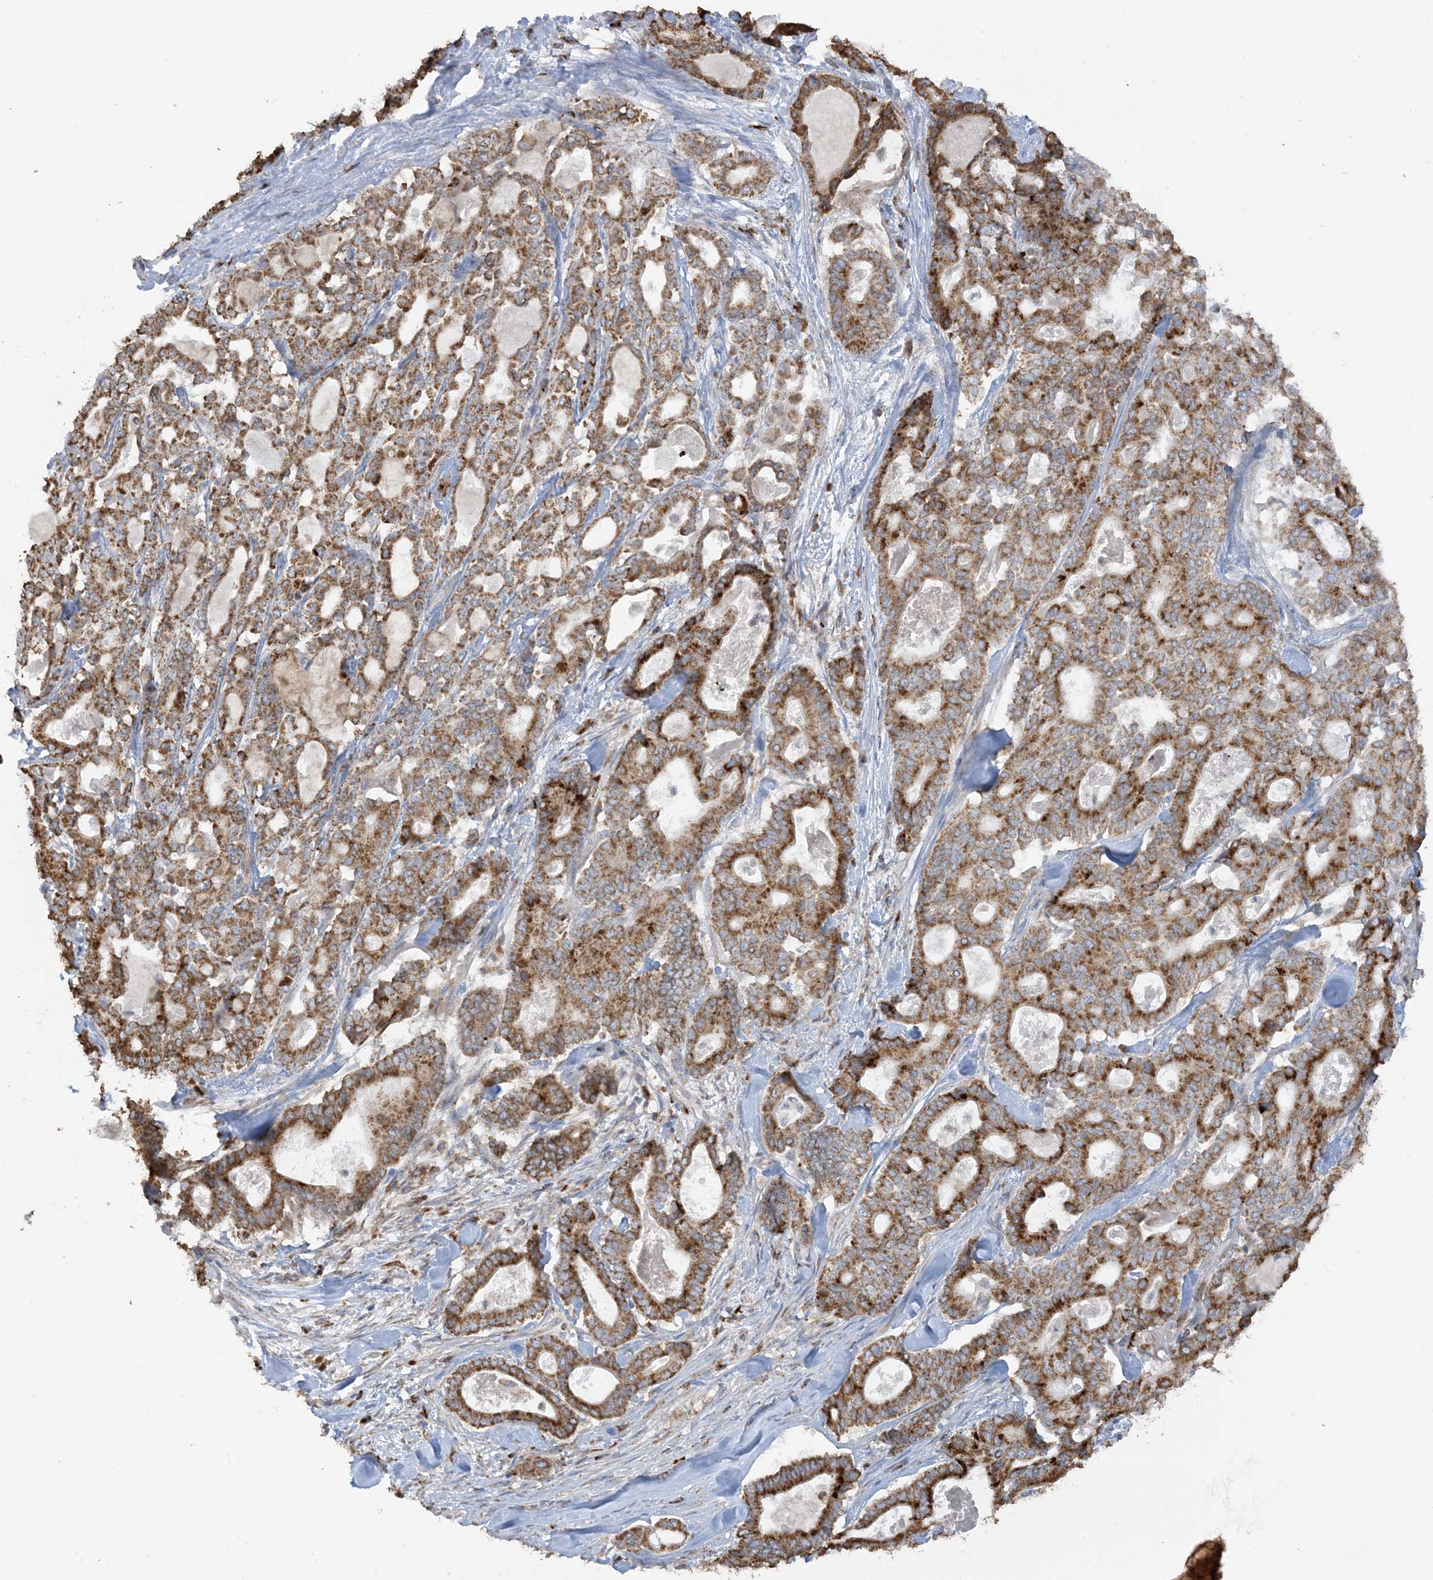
{"staining": {"intensity": "moderate", "quantity": ">75%", "location": "cytoplasmic/membranous"}, "tissue": "pancreatic cancer", "cell_type": "Tumor cells", "image_type": "cancer", "snomed": [{"axis": "morphology", "description": "Adenocarcinoma, NOS"}, {"axis": "topography", "description": "Pancreas"}], "caption": "Pancreatic adenocarcinoma stained with a brown dye reveals moderate cytoplasmic/membranous positive staining in about >75% of tumor cells.", "gene": "AGA", "patient": {"sex": "male", "age": 63}}